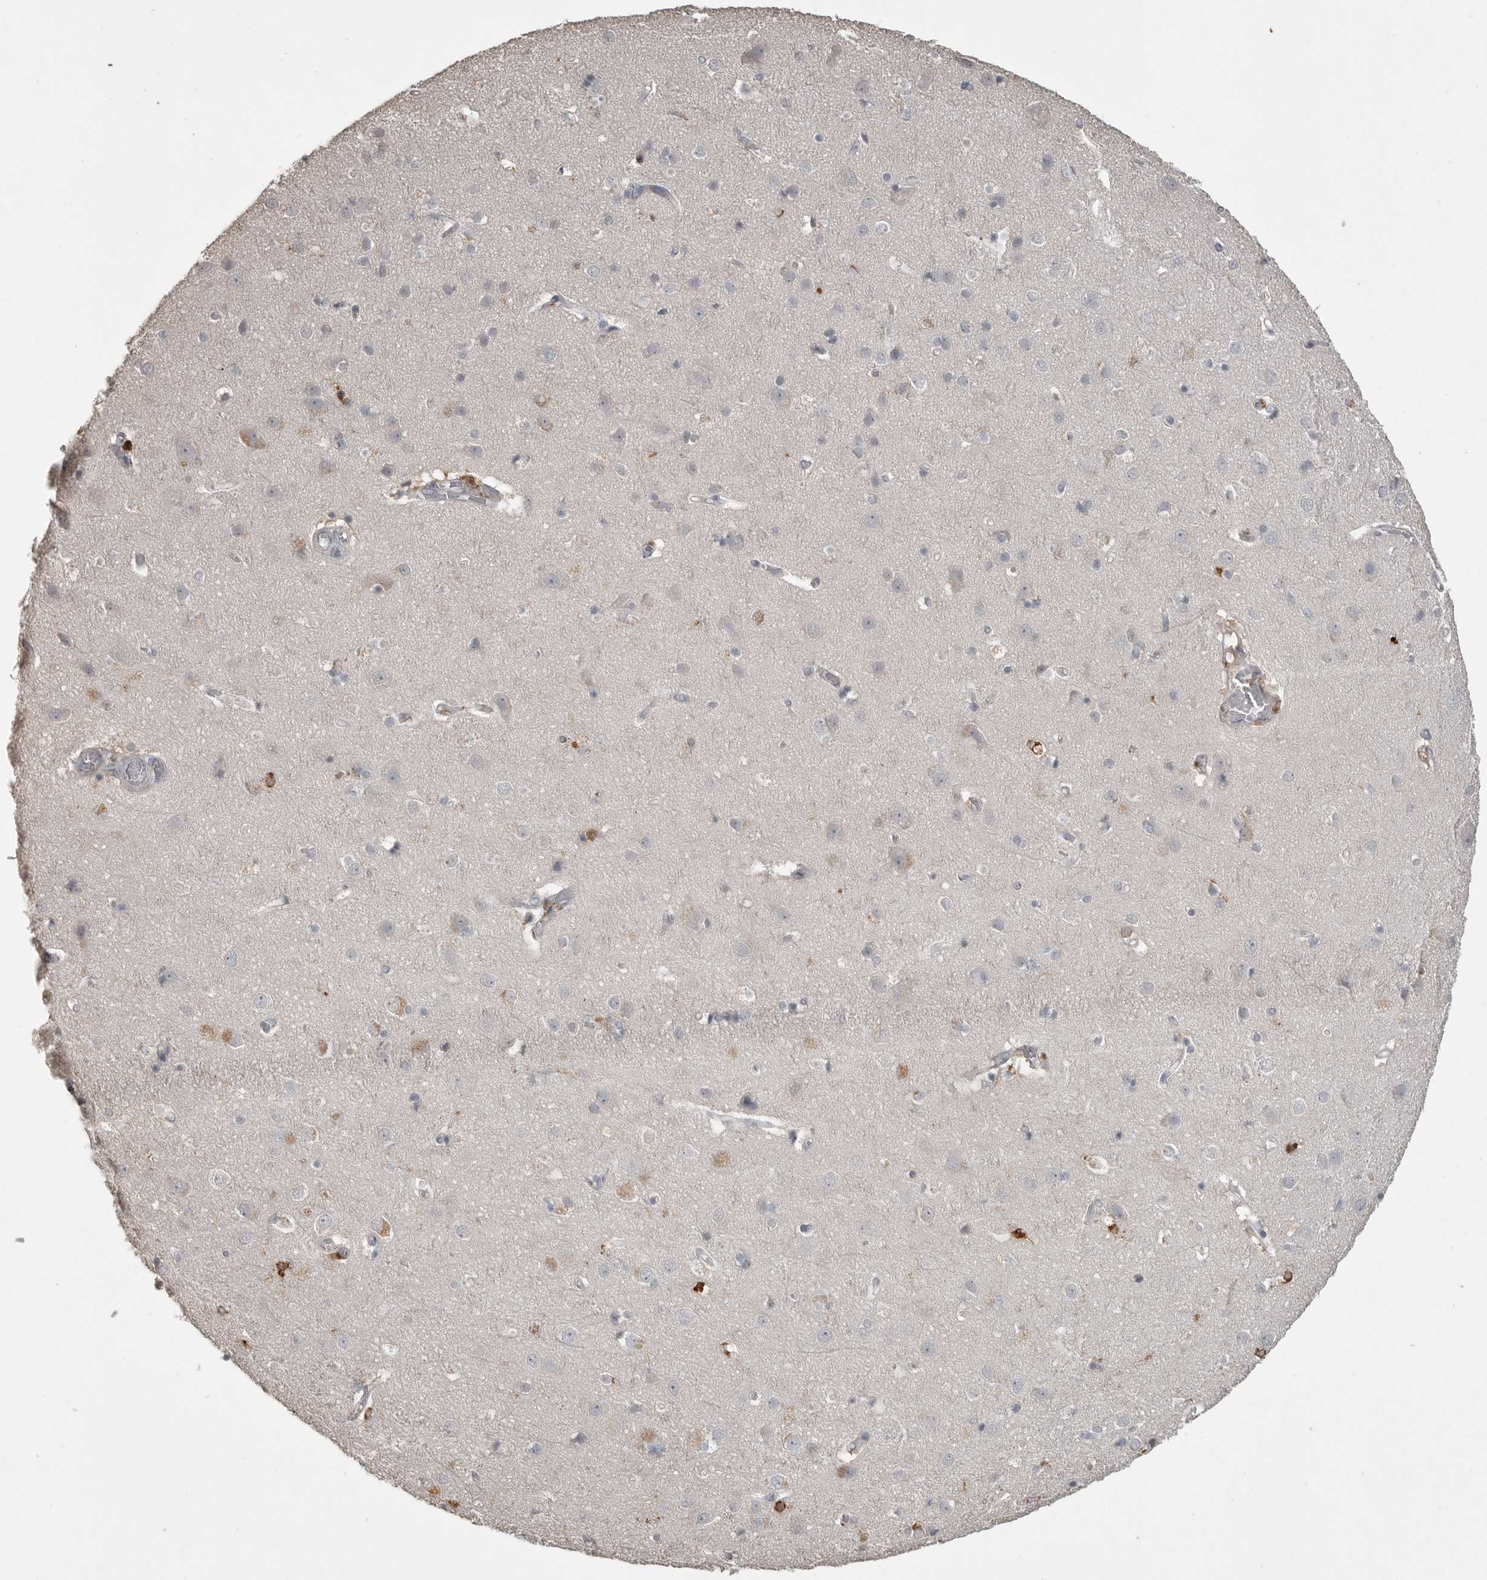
{"staining": {"intensity": "negative", "quantity": "none", "location": "none"}, "tissue": "cerebral cortex", "cell_type": "Endothelial cells", "image_type": "normal", "snomed": [{"axis": "morphology", "description": "Normal tissue, NOS"}, {"axis": "topography", "description": "Cerebral cortex"}], "caption": "This is an immunohistochemistry (IHC) micrograph of benign human cerebral cortex. There is no positivity in endothelial cells.", "gene": "CMTM6", "patient": {"sex": "male", "age": 54}}